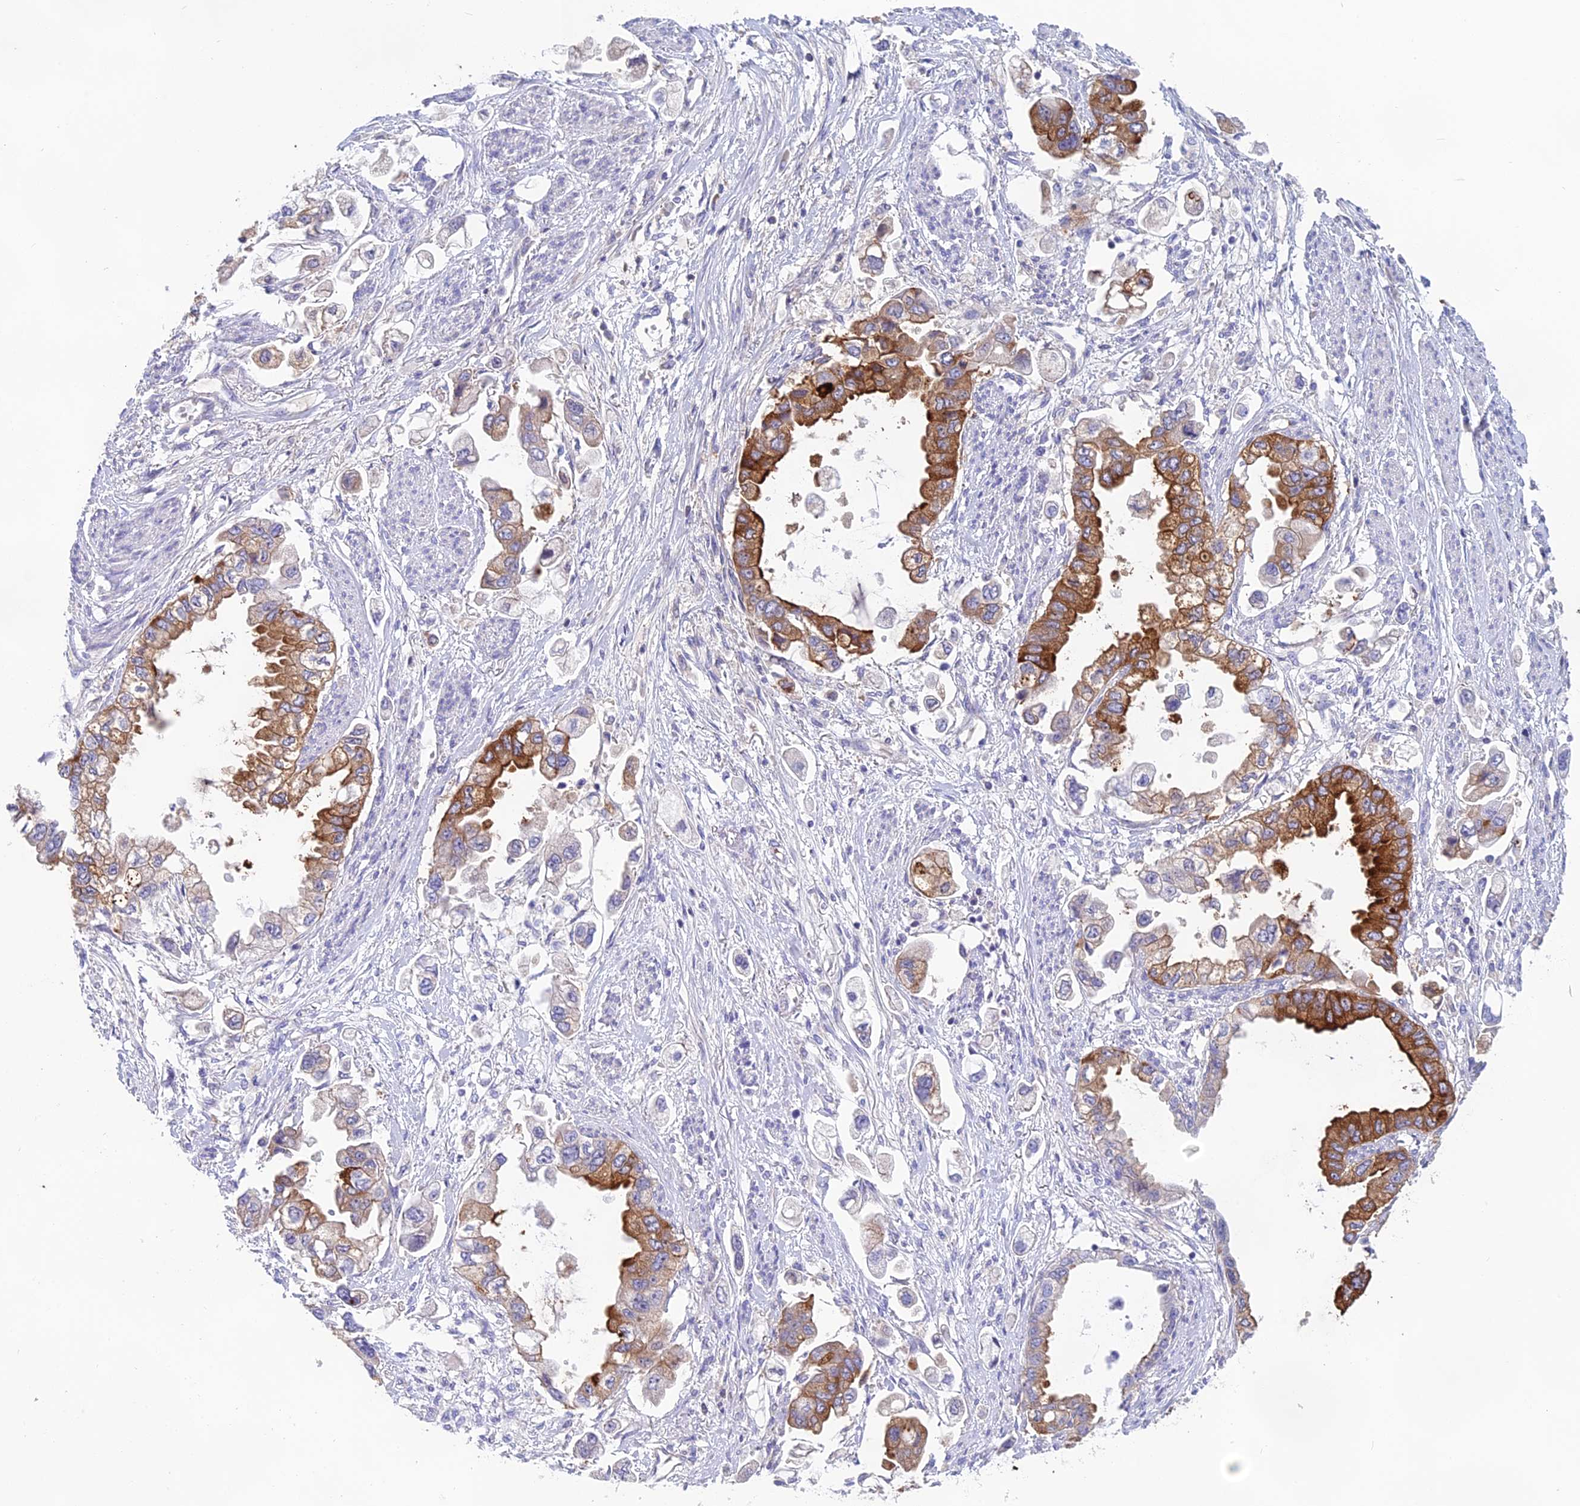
{"staining": {"intensity": "strong", "quantity": "25%-75%", "location": "cytoplasmic/membranous"}, "tissue": "stomach cancer", "cell_type": "Tumor cells", "image_type": "cancer", "snomed": [{"axis": "morphology", "description": "Adenocarcinoma, NOS"}, {"axis": "topography", "description": "Stomach"}], "caption": "DAB (3,3'-diaminobenzidine) immunohistochemical staining of human stomach cancer demonstrates strong cytoplasmic/membranous protein staining in approximately 25%-75% of tumor cells. Ihc stains the protein in brown and the nuclei are stained blue.", "gene": "TENT4B", "patient": {"sex": "male", "age": 62}}